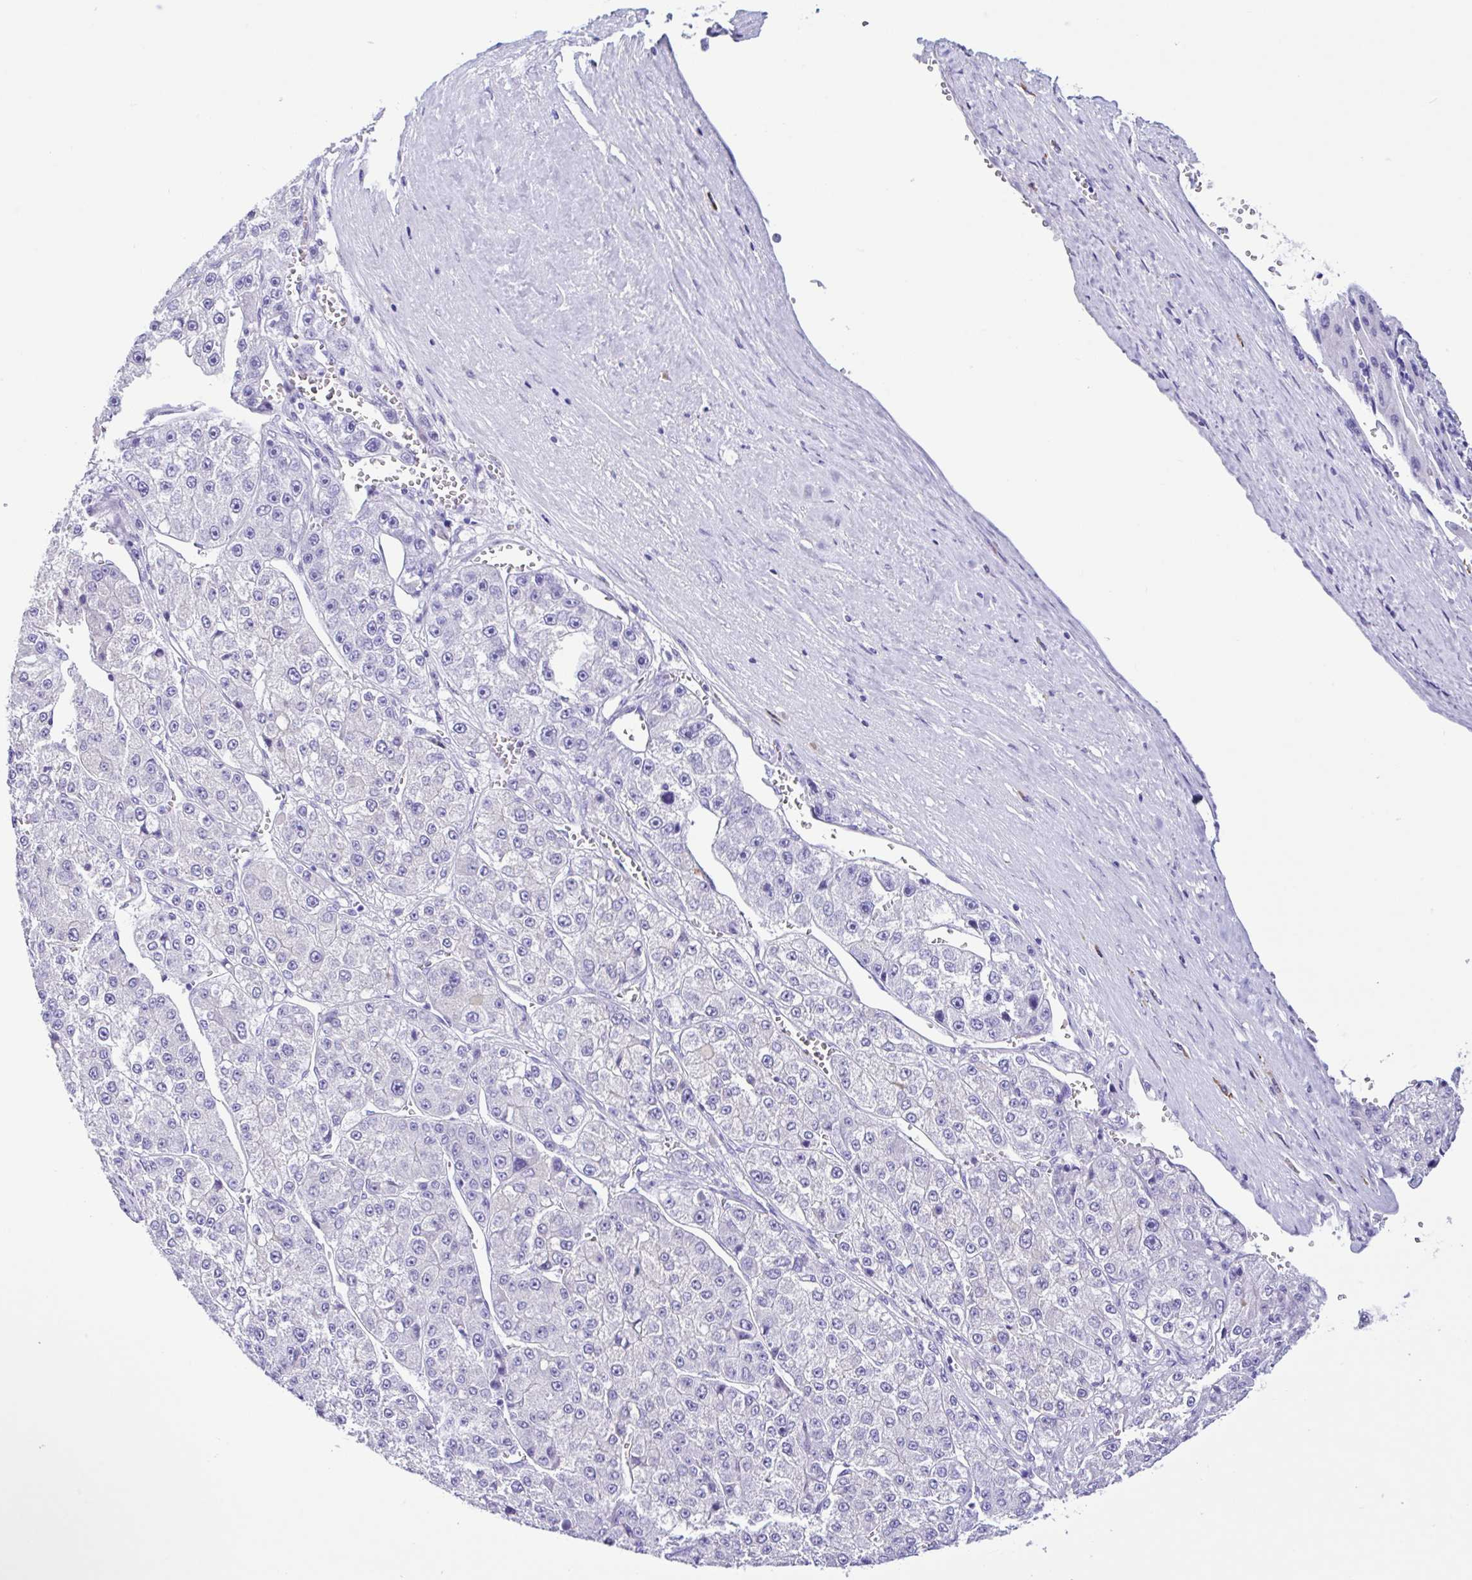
{"staining": {"intensity": "negative", "quantity": "none", "location": "none"}, "tissue": "liver cancer", "cell_type": "Tumor cells", "image_type": "cancer", "snomed": [{"axis": "morphology", "description": "Carcinoma, Hepatocellular, NOS"}, {"axis": "topography", "description": "Liver"}], "caption": "Immunohistochemistry (IHC) image of liver cancer stained for a protein (brown), which exhibits no positivity in tumor cells.", "gene": "PIGF", "patient": {"sex": "female", "age": 73}}